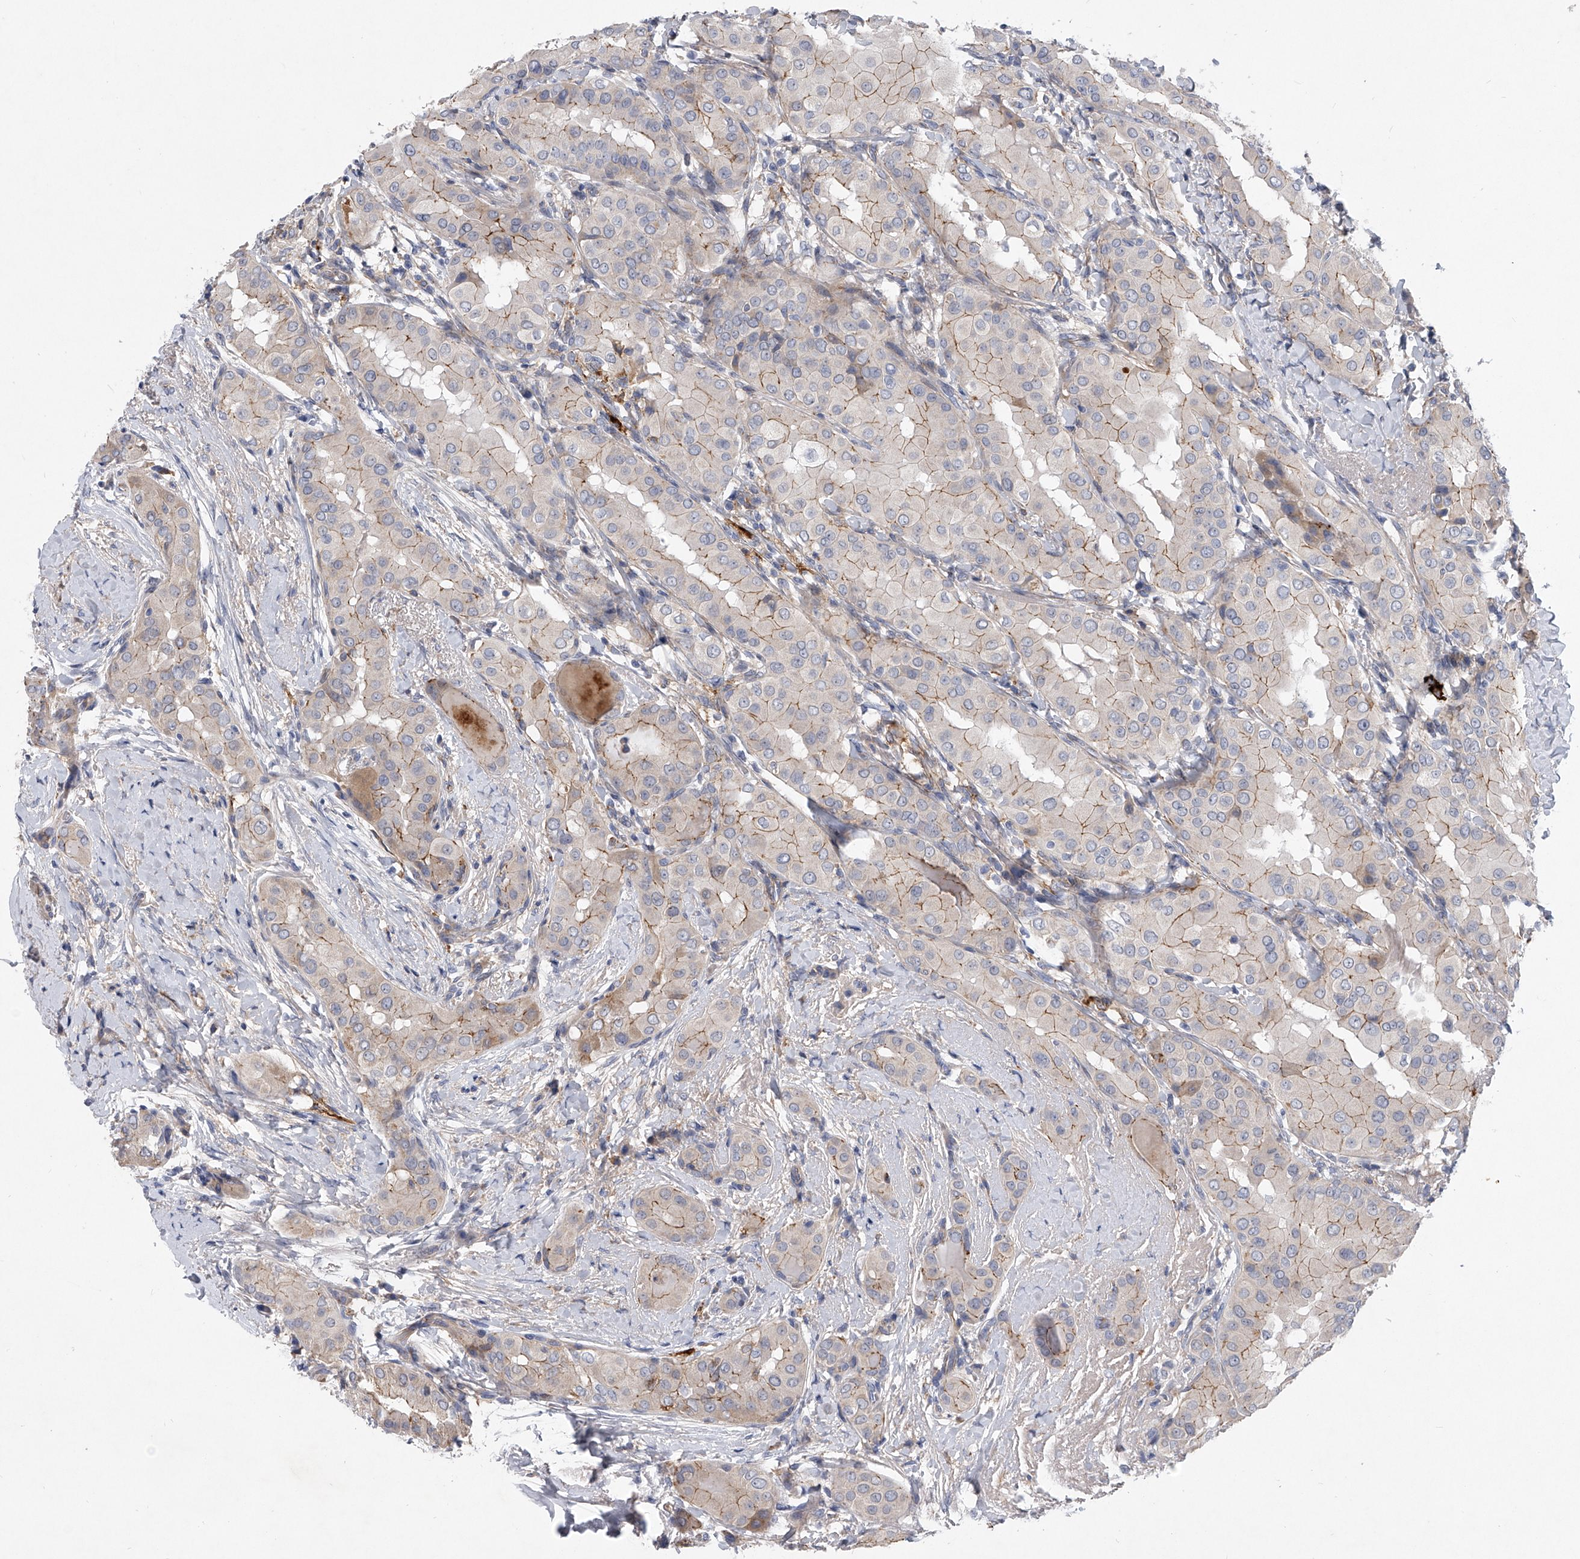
{"staining": {"intensity": "moderate", "quantity": "25%-75%", "location": "cytoplasmic/membranous"}, "tissue": "thyroid cancer", "cell_type": "Tumor cells", "image_type": "cancer", "snomed": [{"axis": "morphology", "description": "Papillary adenocarcinoma, NOS"}, {"axis": "topography", "description": "Thyroid gland"}], "caption": "This photomicrograph reveals thyroid cancer stained with IHC to label a protein in brown. The cytoplasmic/membranous of tumor cells show moderate positivity for the protein. Nuclei are counter-stained blue.", "gene": "MINDY4", "patient": {"sex": "male", "age": 33}}